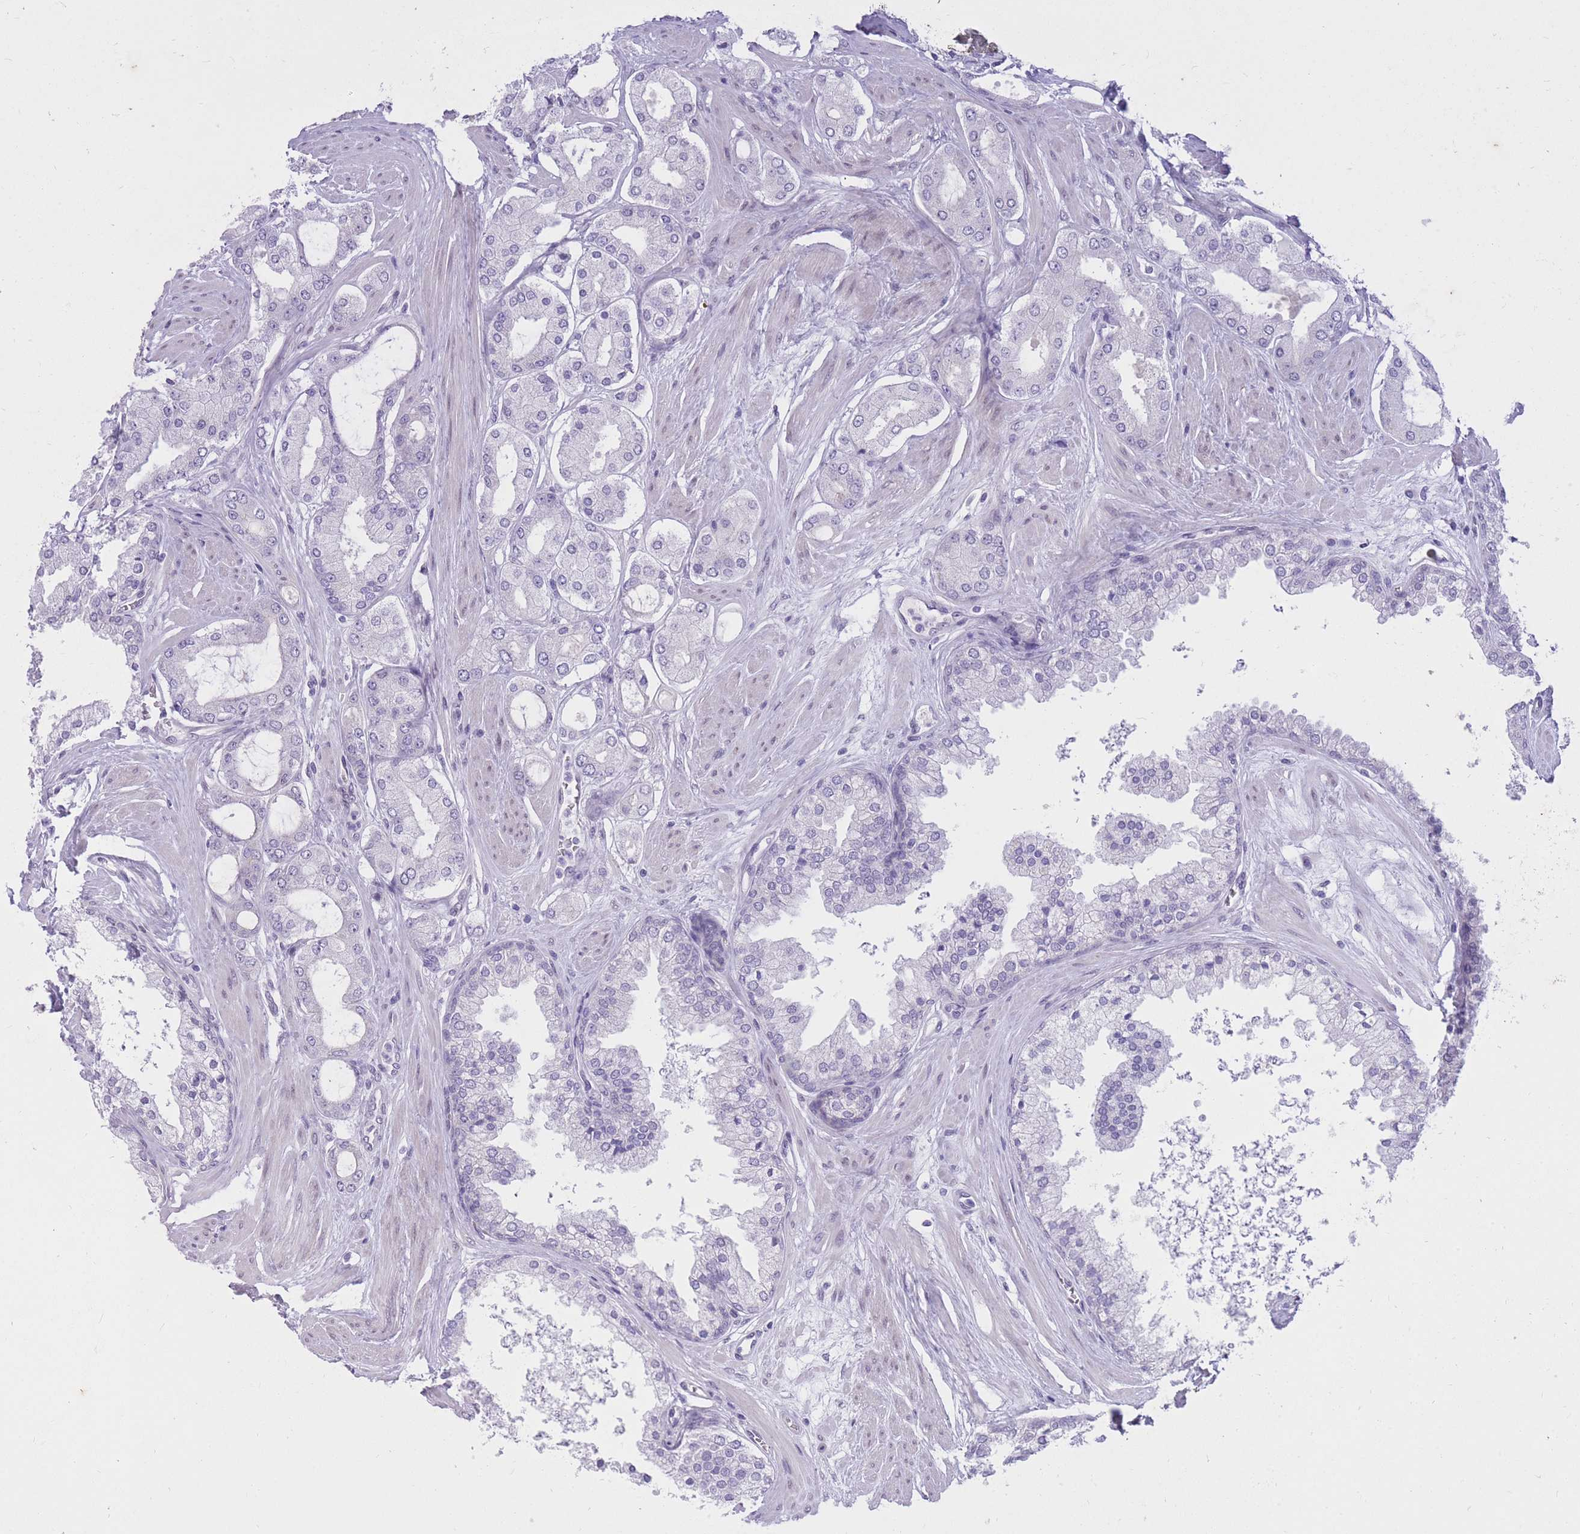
{"staining": {"intensity": "negative", "quantity": "none", "location": "none"}, "tissue": "prostate cancer", "cell_type": "Tumor cells", "image_type": "cancer", "snomed": [{"axis": "morphology", "description": "Adenocarcinoma, Low grade"}, {"axis": "topography", "description": "Prostate"}], "caption": "The immunohistochemistry image has no significant expression in tumor cells of prostate cancer (adenocarcinoma (low-grade)) tissue.", "gene": "HOOK2", "patient": {"sex": "male", "age": 42}}